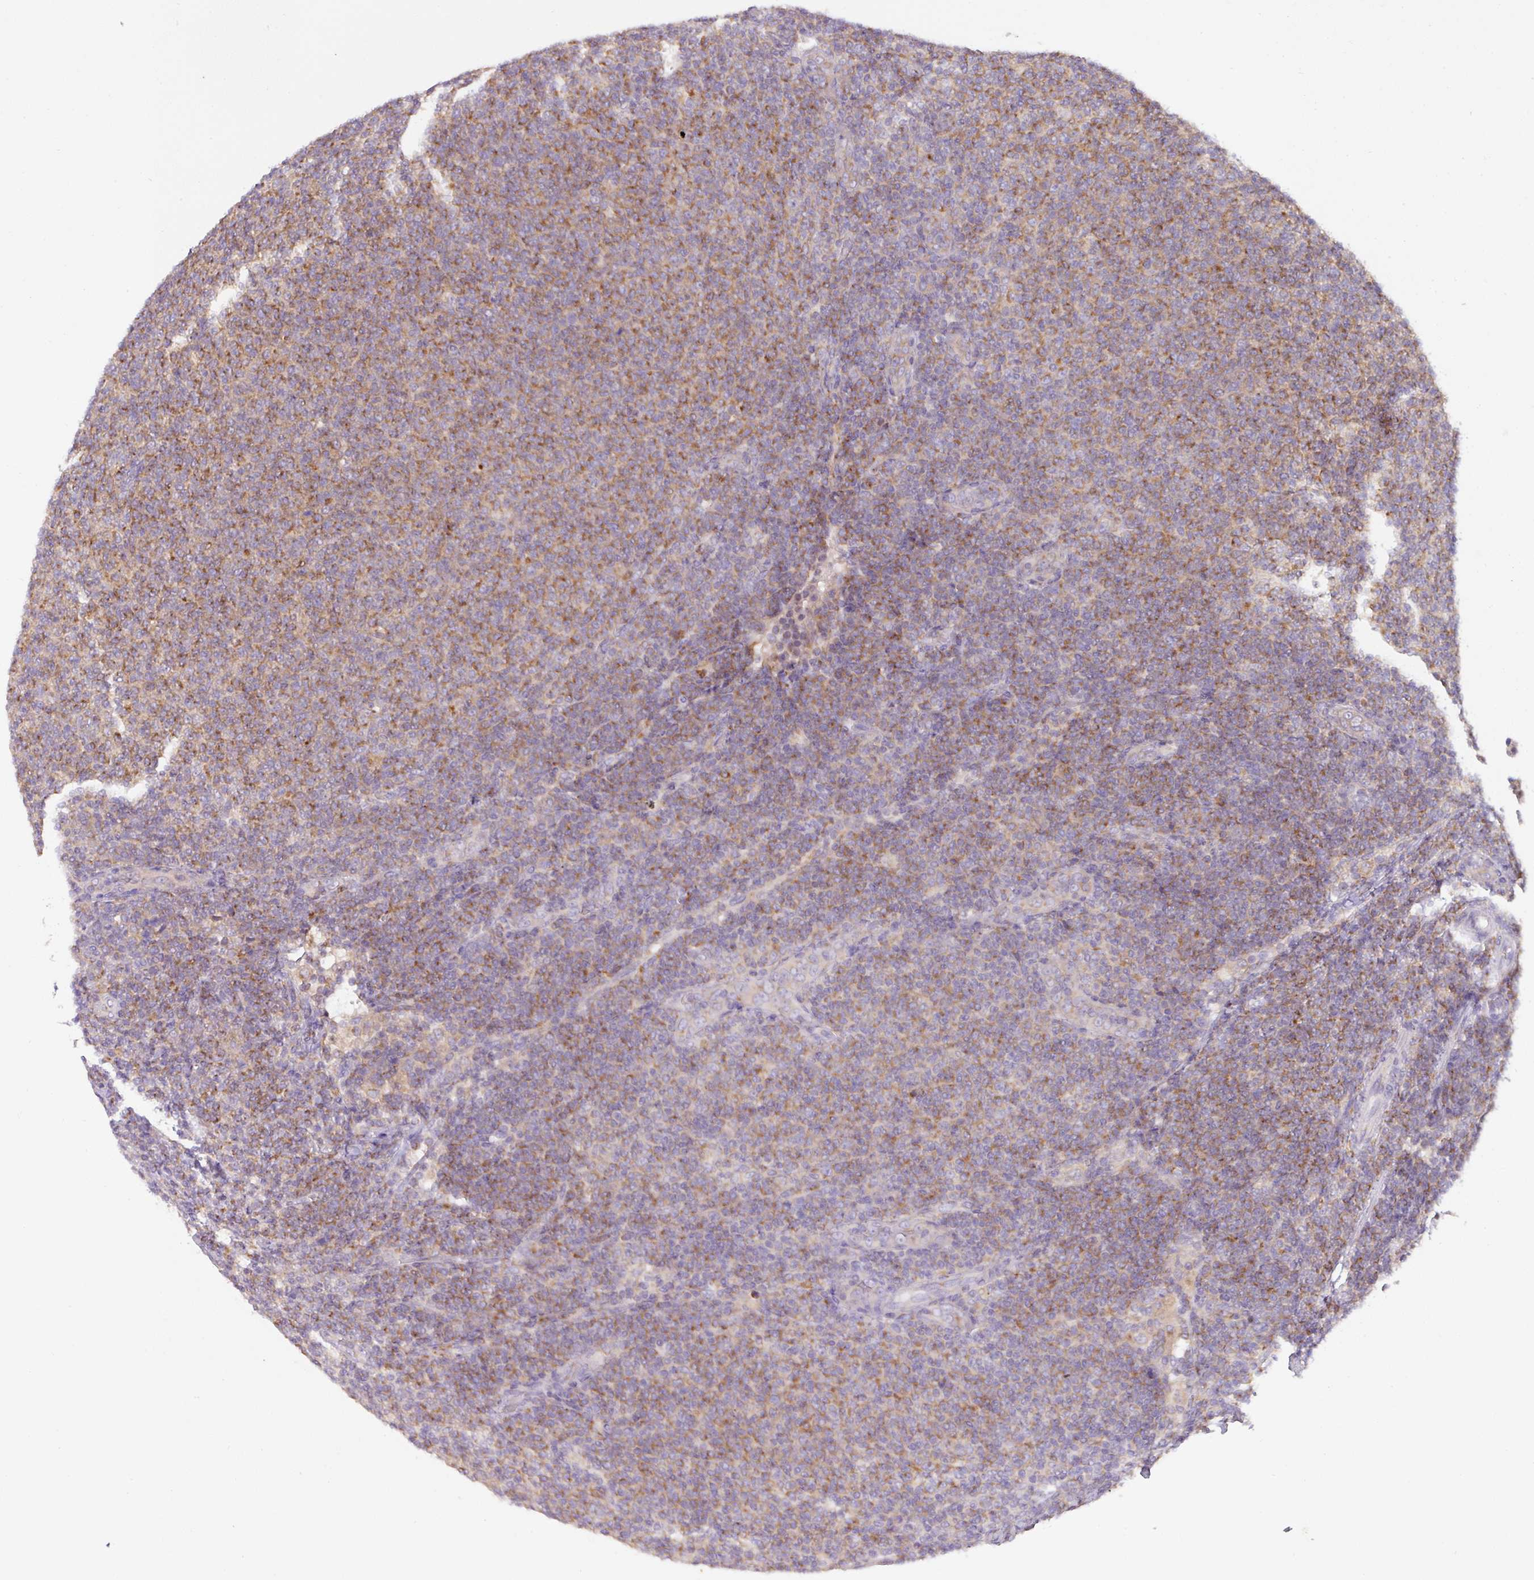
{"staining": {"intensity": "moderate", "quantity": ">75%", "location": "cytoplasmic/membranous"}, "tissue": "lymphoma", "cell_type": "Tumor cells", "image_type": "cancer", "snomed": [{"axis": "morphology", "description": "Malignant lymphoma, non-Hodgkin's type, Low grade"}, {"axis": "topography", "description": "Lymph node"}], "caption": "Immunohistochemistry (IHC) image of lymphoma stained for a protein (brown), which shows medium levels of moderate cytoplasmic/membranous staining in approximately >75% of tumor cells.", "gene": "VTI1A", "patient": {"sex": "male", "age": 66}}